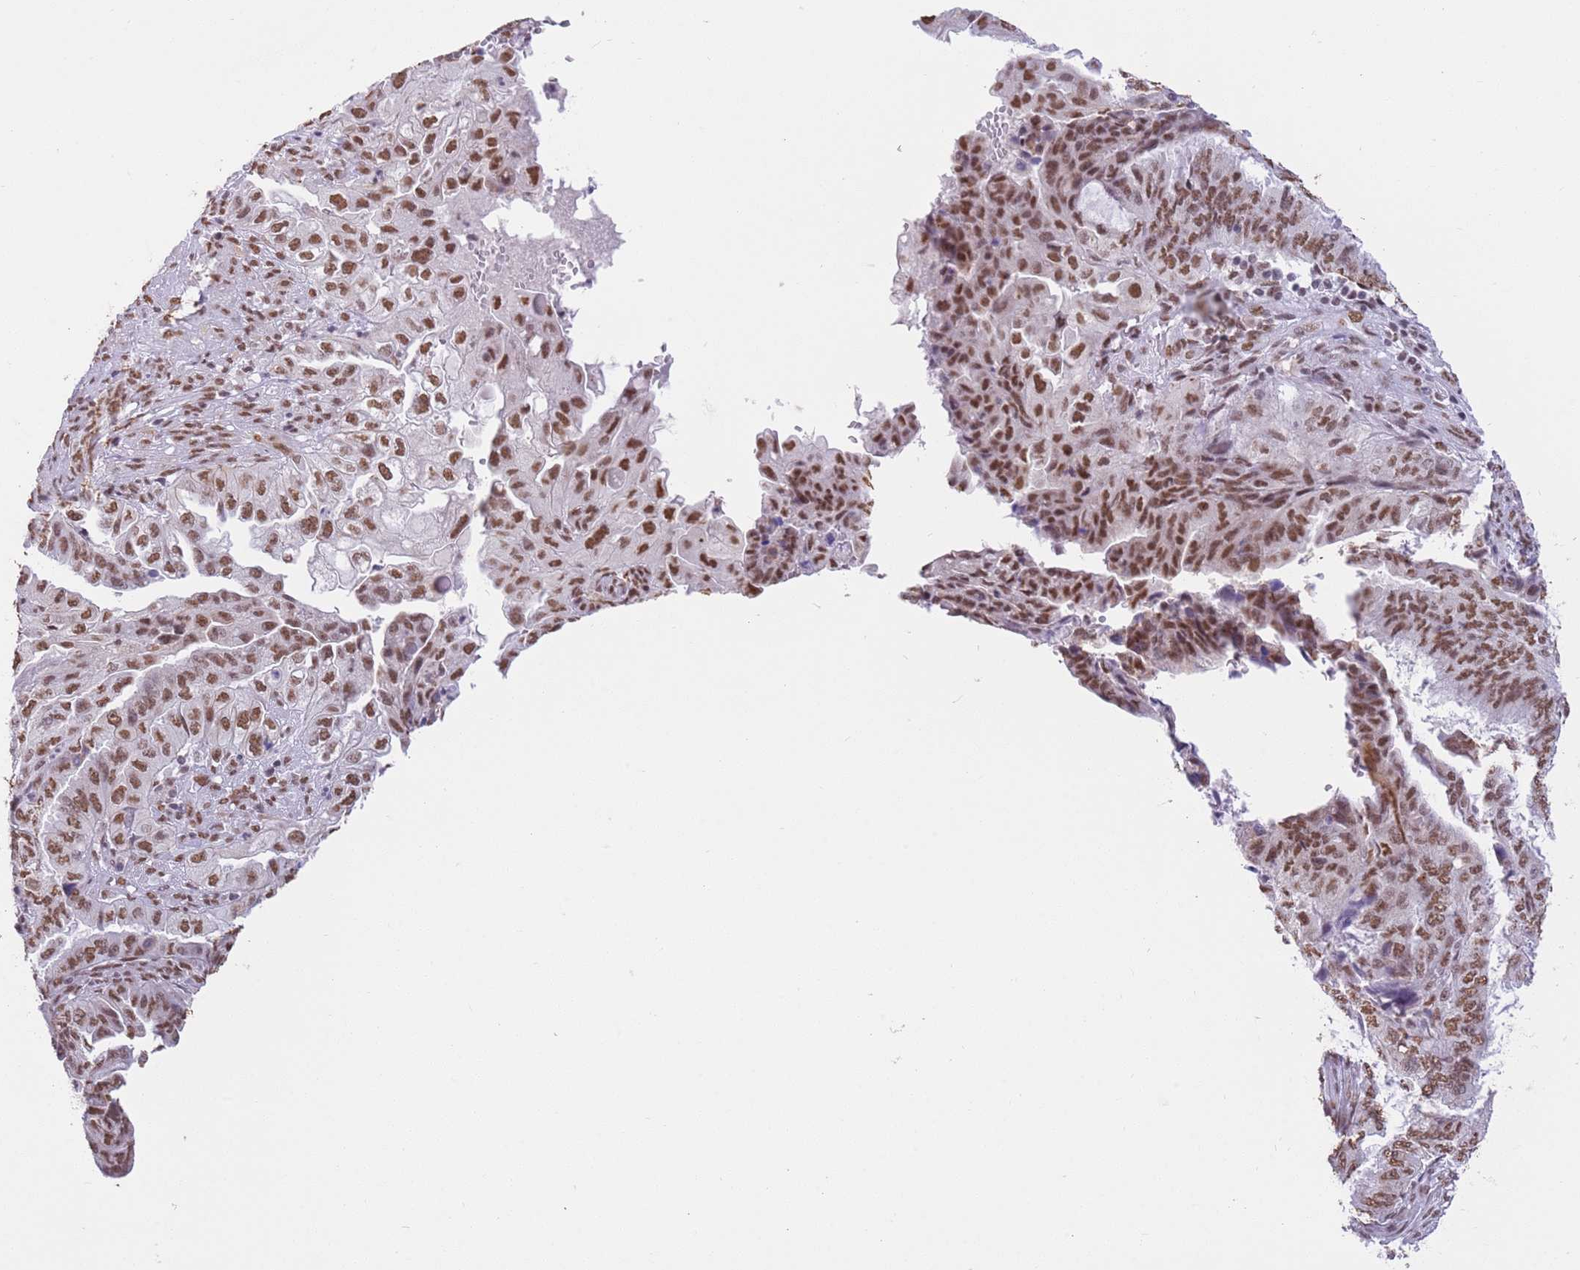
{"staining": {"intensity": "strong", "quantity": "25%-75%", "location": "nuclear"}, "tissue": "endometrial cancer", "cell_type": "Tumor cells", "image_type": "cancer", "snomed": [{"axis": "morphology", "description": "Adenocarcinoma, NOS"}, {"axis": "topography", "description": "Endometrium"}], "caption": "This is an image of IHC staining of adenocarcinoma (endometrial), which shows strong staining in the nuclear of tumor cells.", "gene": "TRIM32", "patient": {"sex": "female", "age": 51}}